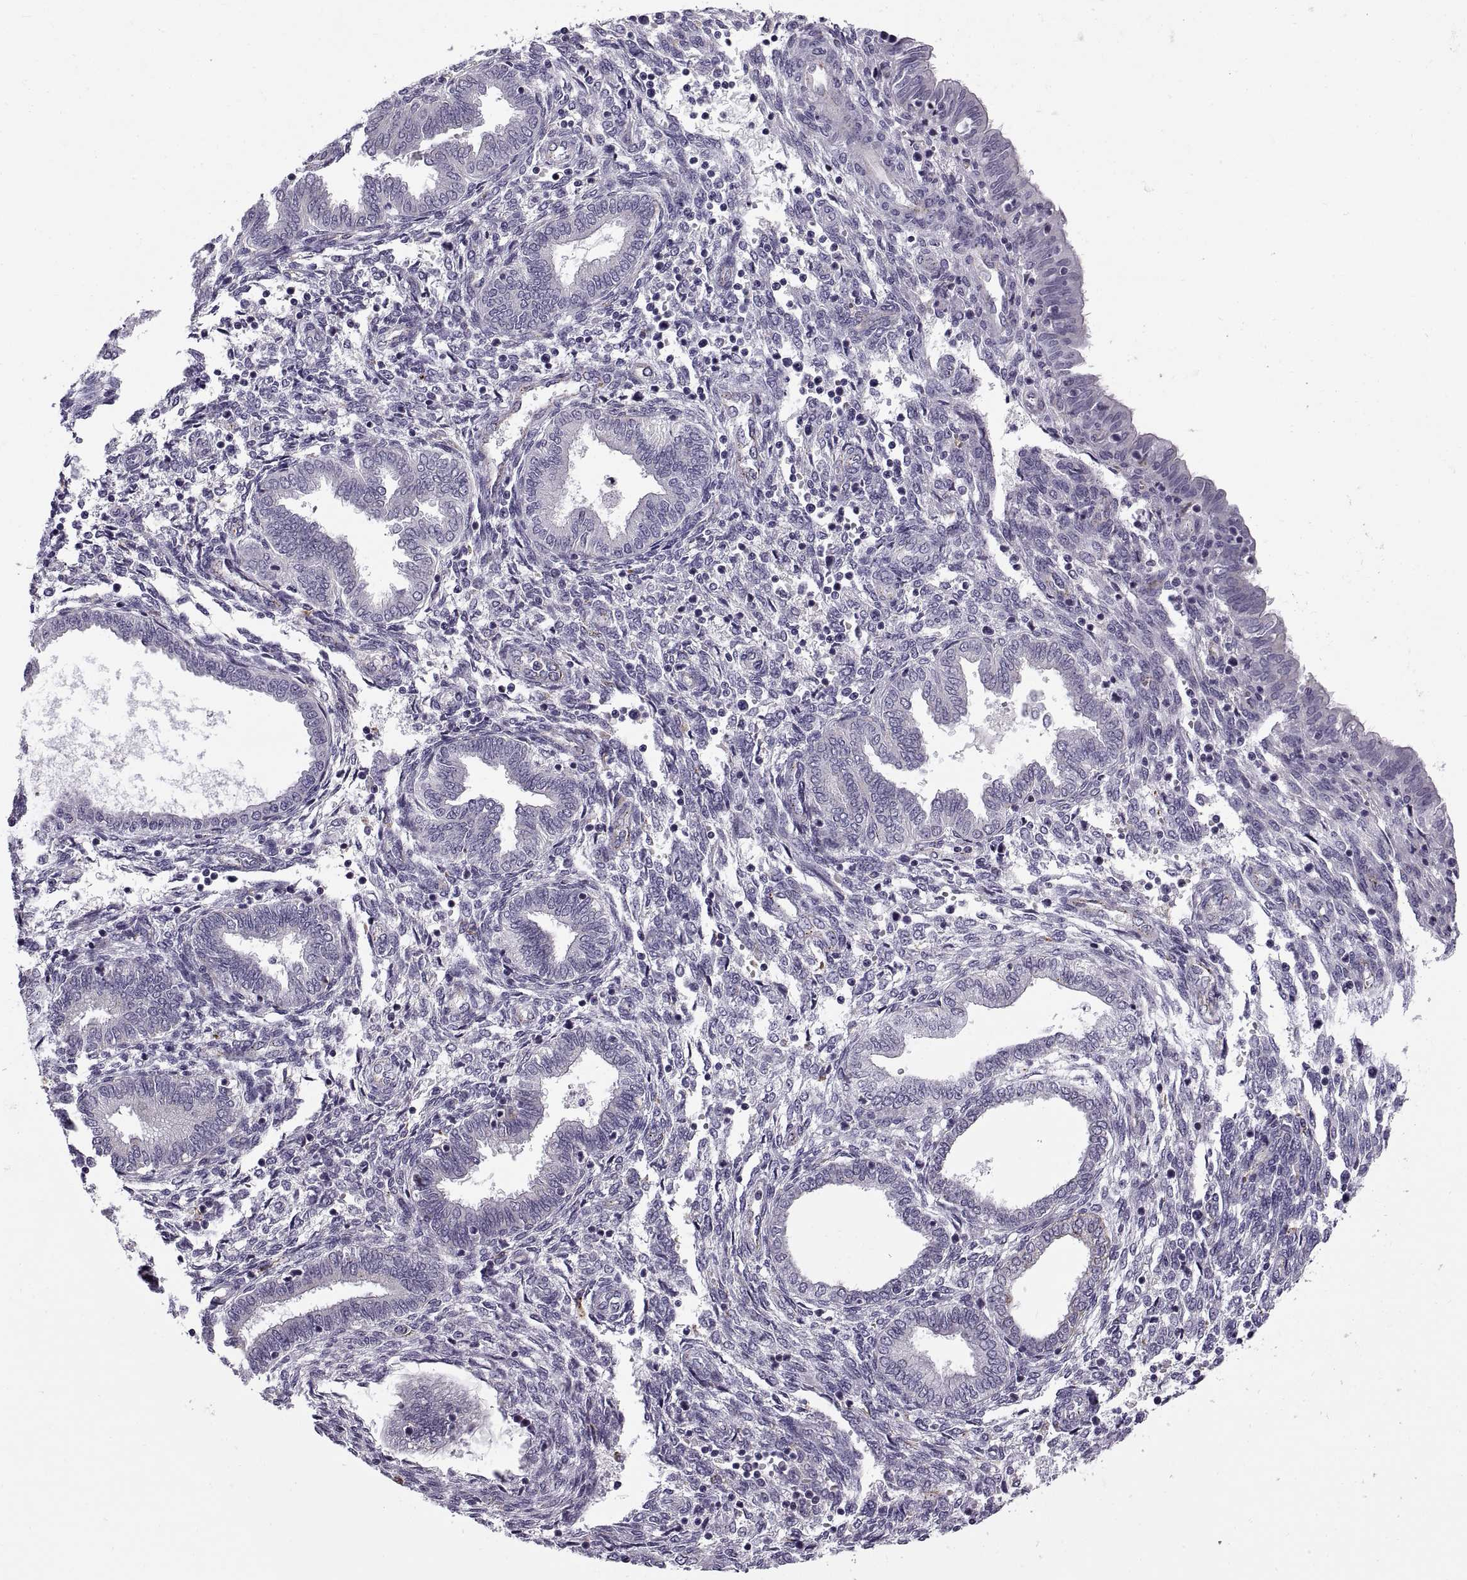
{"staining": {"intensity": "negative", "quantity": "none", "location": "none"}, "tissue": "endometrium", "cell_type": "Cells in endometrial stroma", "image_type": "normal", "snomed": [{"axis": "morphology", "description": "Normal tissue, NOS"}, {"axis": "topography", "description": "Endometrium"}], "caption": "This is a image of immunohistochemistry (IHC) staining of normal endometrium, which shows no staining in cells in endometrial stroma. The staining is performed using DAB brown chromogen with nuclei counter-stained in using hematoxylin.", "gene": "CALCR", "patient": {"sex": "female", "age": 42}}